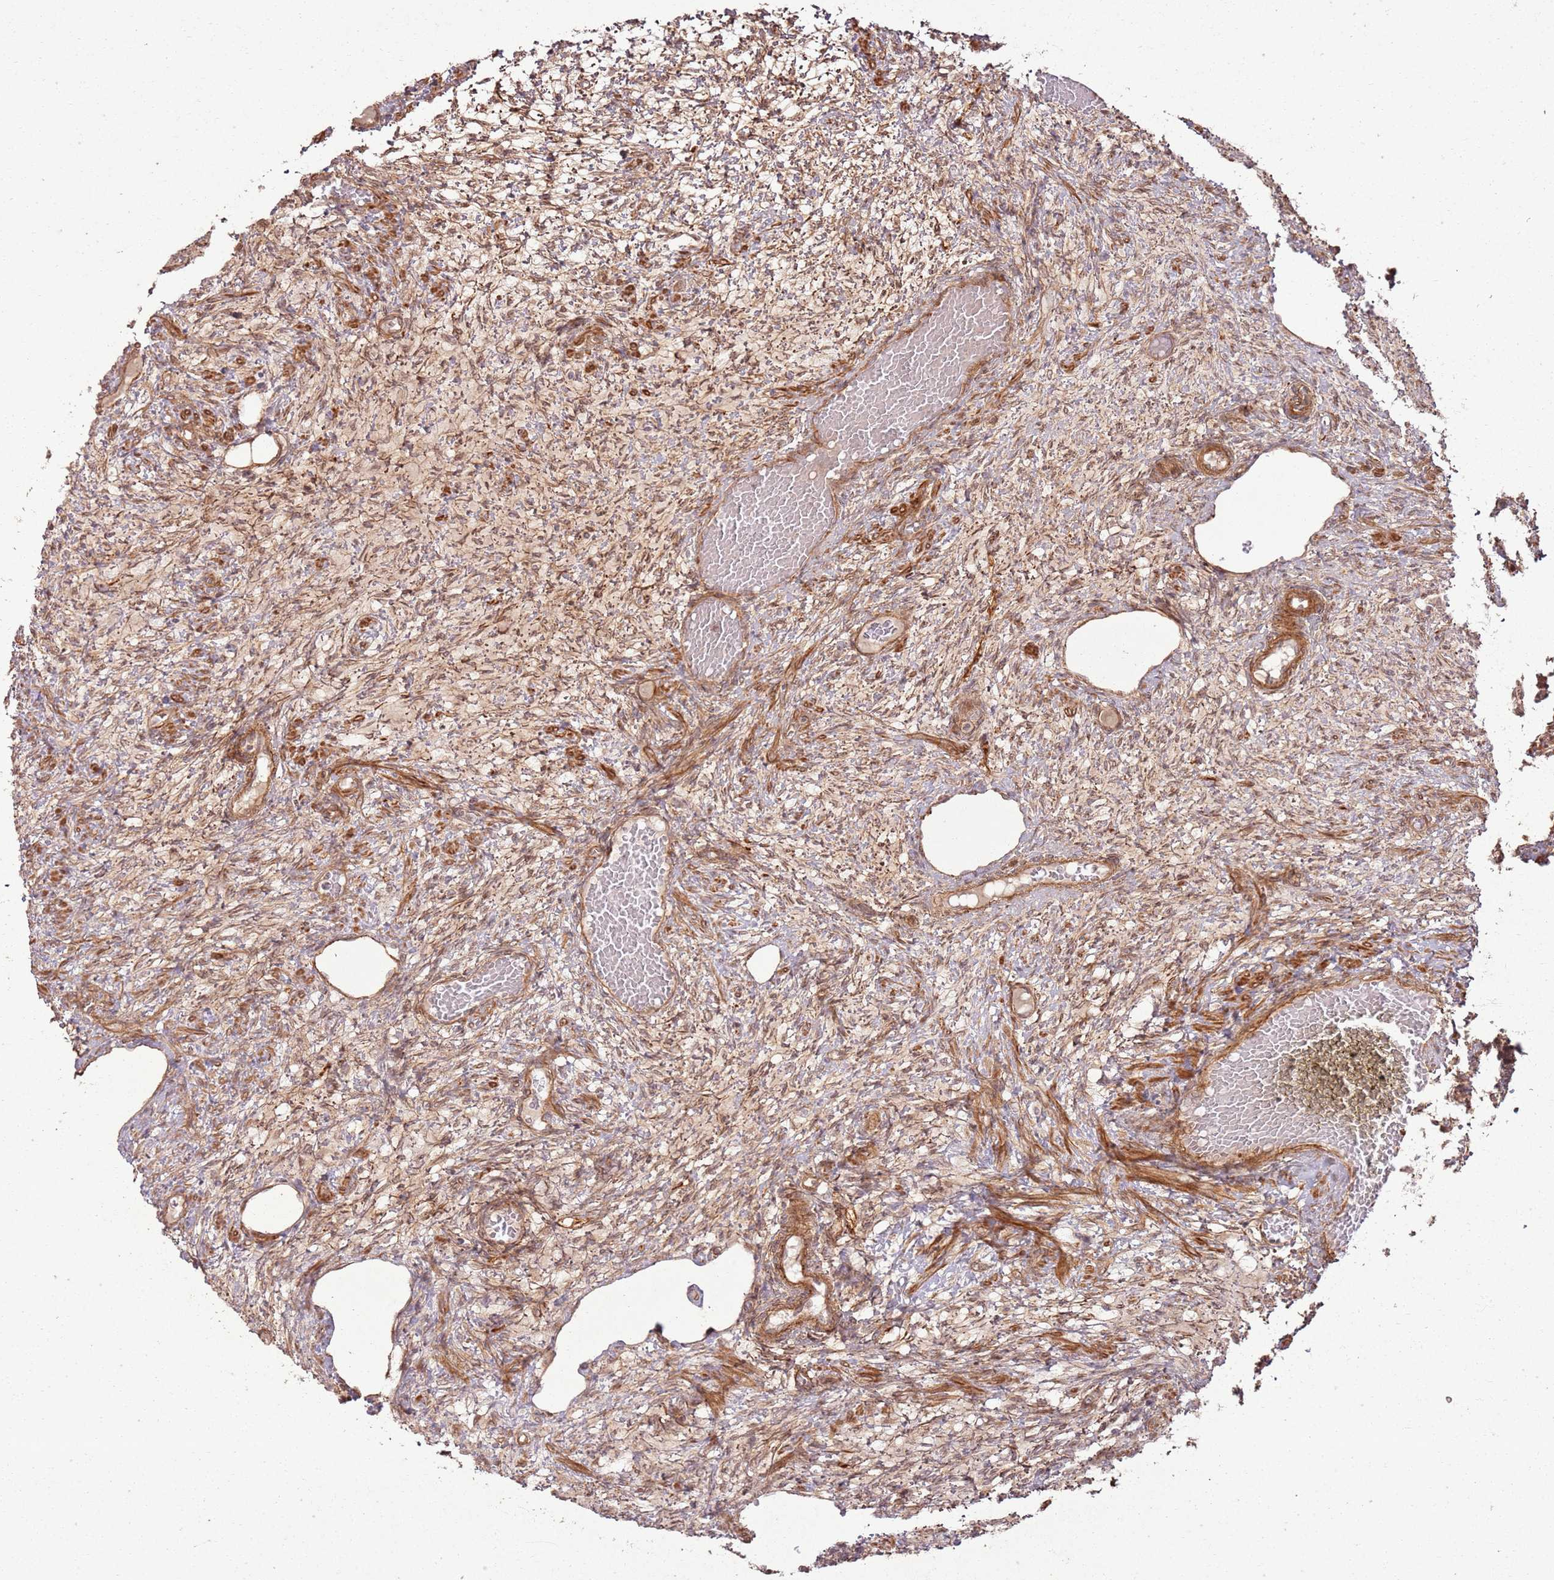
{"staining": {"intensity": "strong", "quantity": "25%-75%", "location": "cytoplasmic/membranous,nuclear"}, "tissue": "ovary", "cell_type": "Ovarian stroma cells", "image_type": "normal", "snomed": [{"axis": "morphology", "description": "Normal tissue, NOS"}, {"axis": "topography", "description": "Ovary"}], "caption": "A high-resolution micrograph shows immunohistochemistry staining of normal ovary, which reveals strong cytoplasmic/membranous,nuclear staining in approximately 25%-75% of ovarian stroma cells. (DAB (3,3'-diaminobenzidine) IHC, brown staining for protein, blue staining for nuclei).", "gene": "ZNF623", "patient": {"sex": "female", "age": 27}}